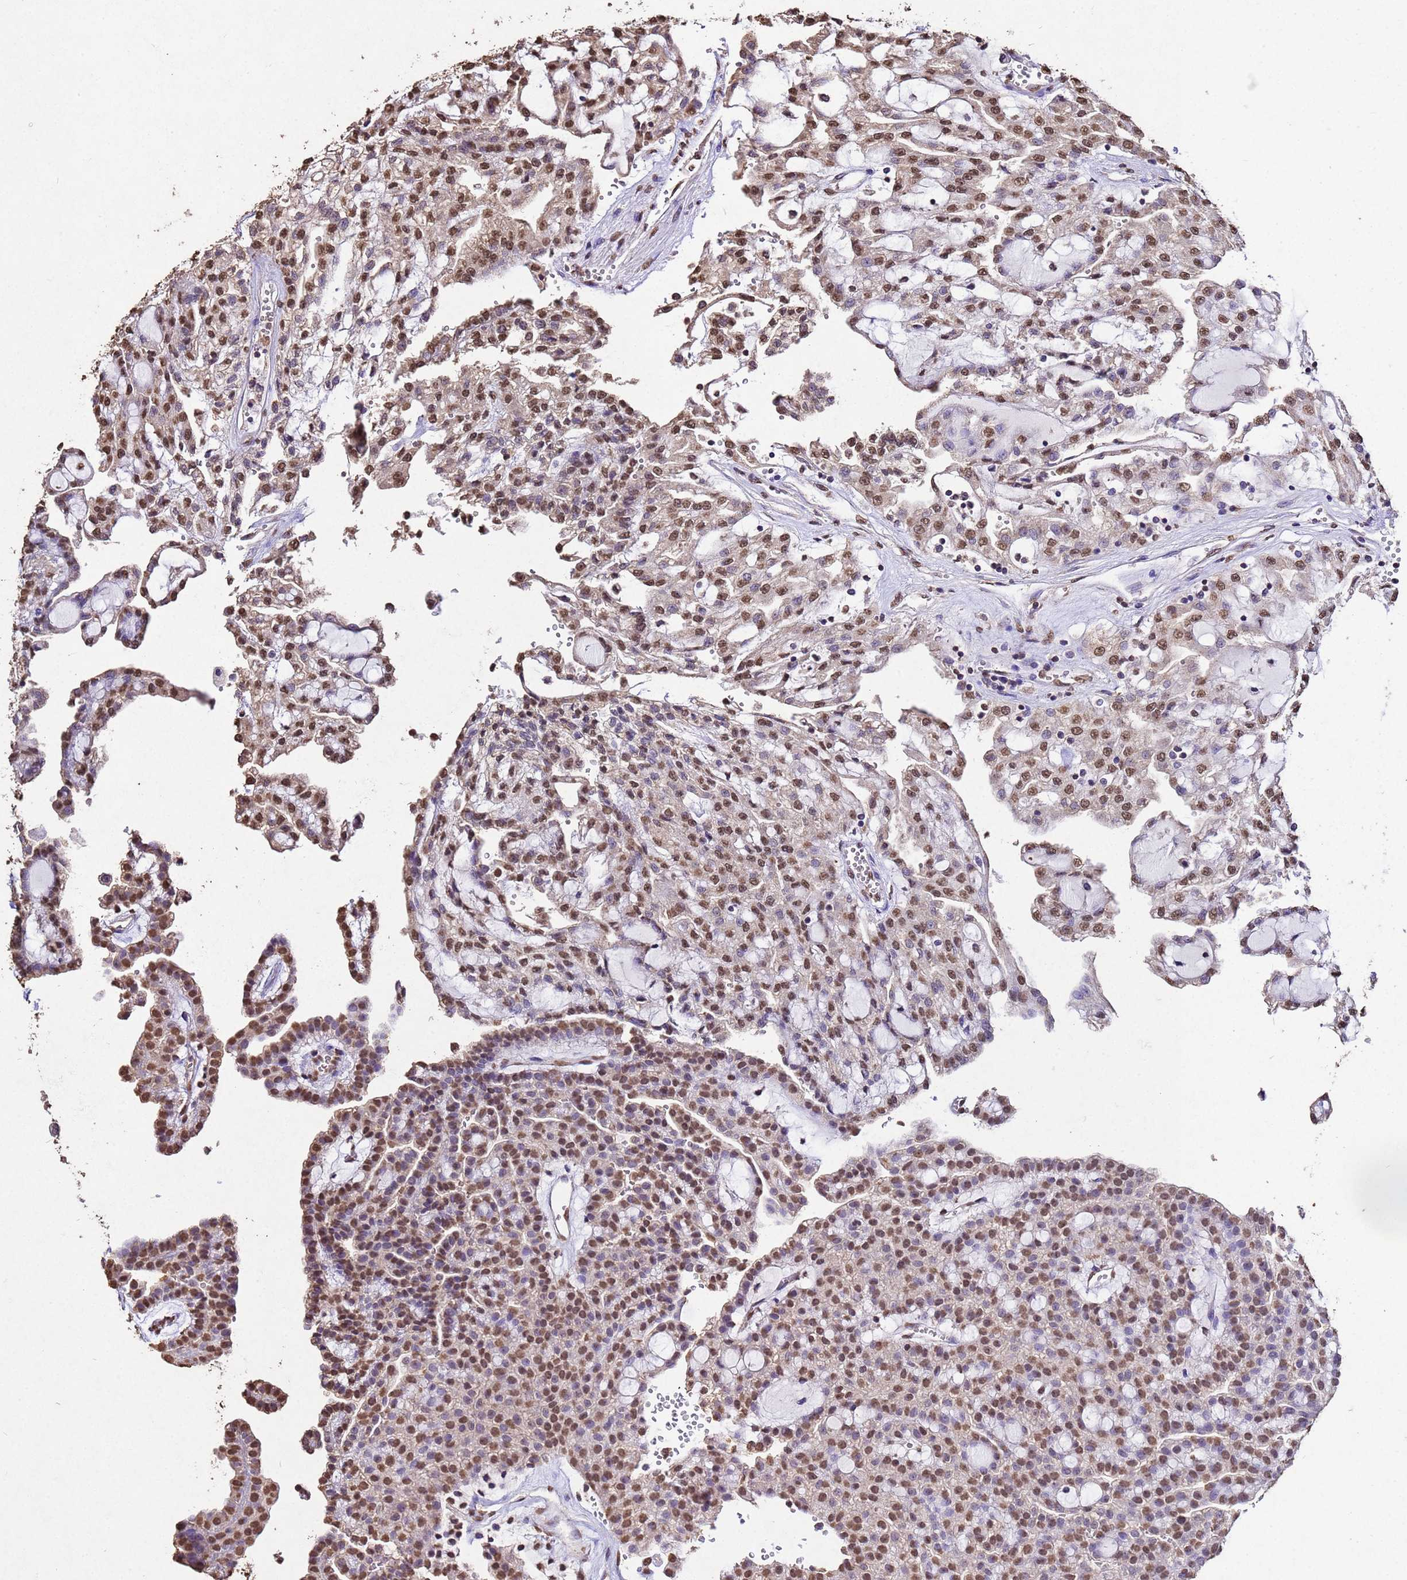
{"staining": {"intensity": "moderate", "quantity": ">75%", "location": "nuclear"}, "tissue": "renal cancer", "cell_type": "Tumor cells", "image_type": "cancer", "snomed": [{"axis": "morphology", "description": "Adenocarcinoma, NOS"}, {"axis": "topography", "description": "Kidney"}], "caption": "An immunohistochemistry (IHC) micrograph of neoplastic tissue is shown. Protein staining in brown labels moderate nuclear positivity in adenocarcinoma (renal) within tumor cells. (DAB (3,3'-diaminobenzidine) IHC, brown staining for protein, blue staining for nuclei).", "gene": "MYOCD", "patient": {"sex": "male", "age": 63}}